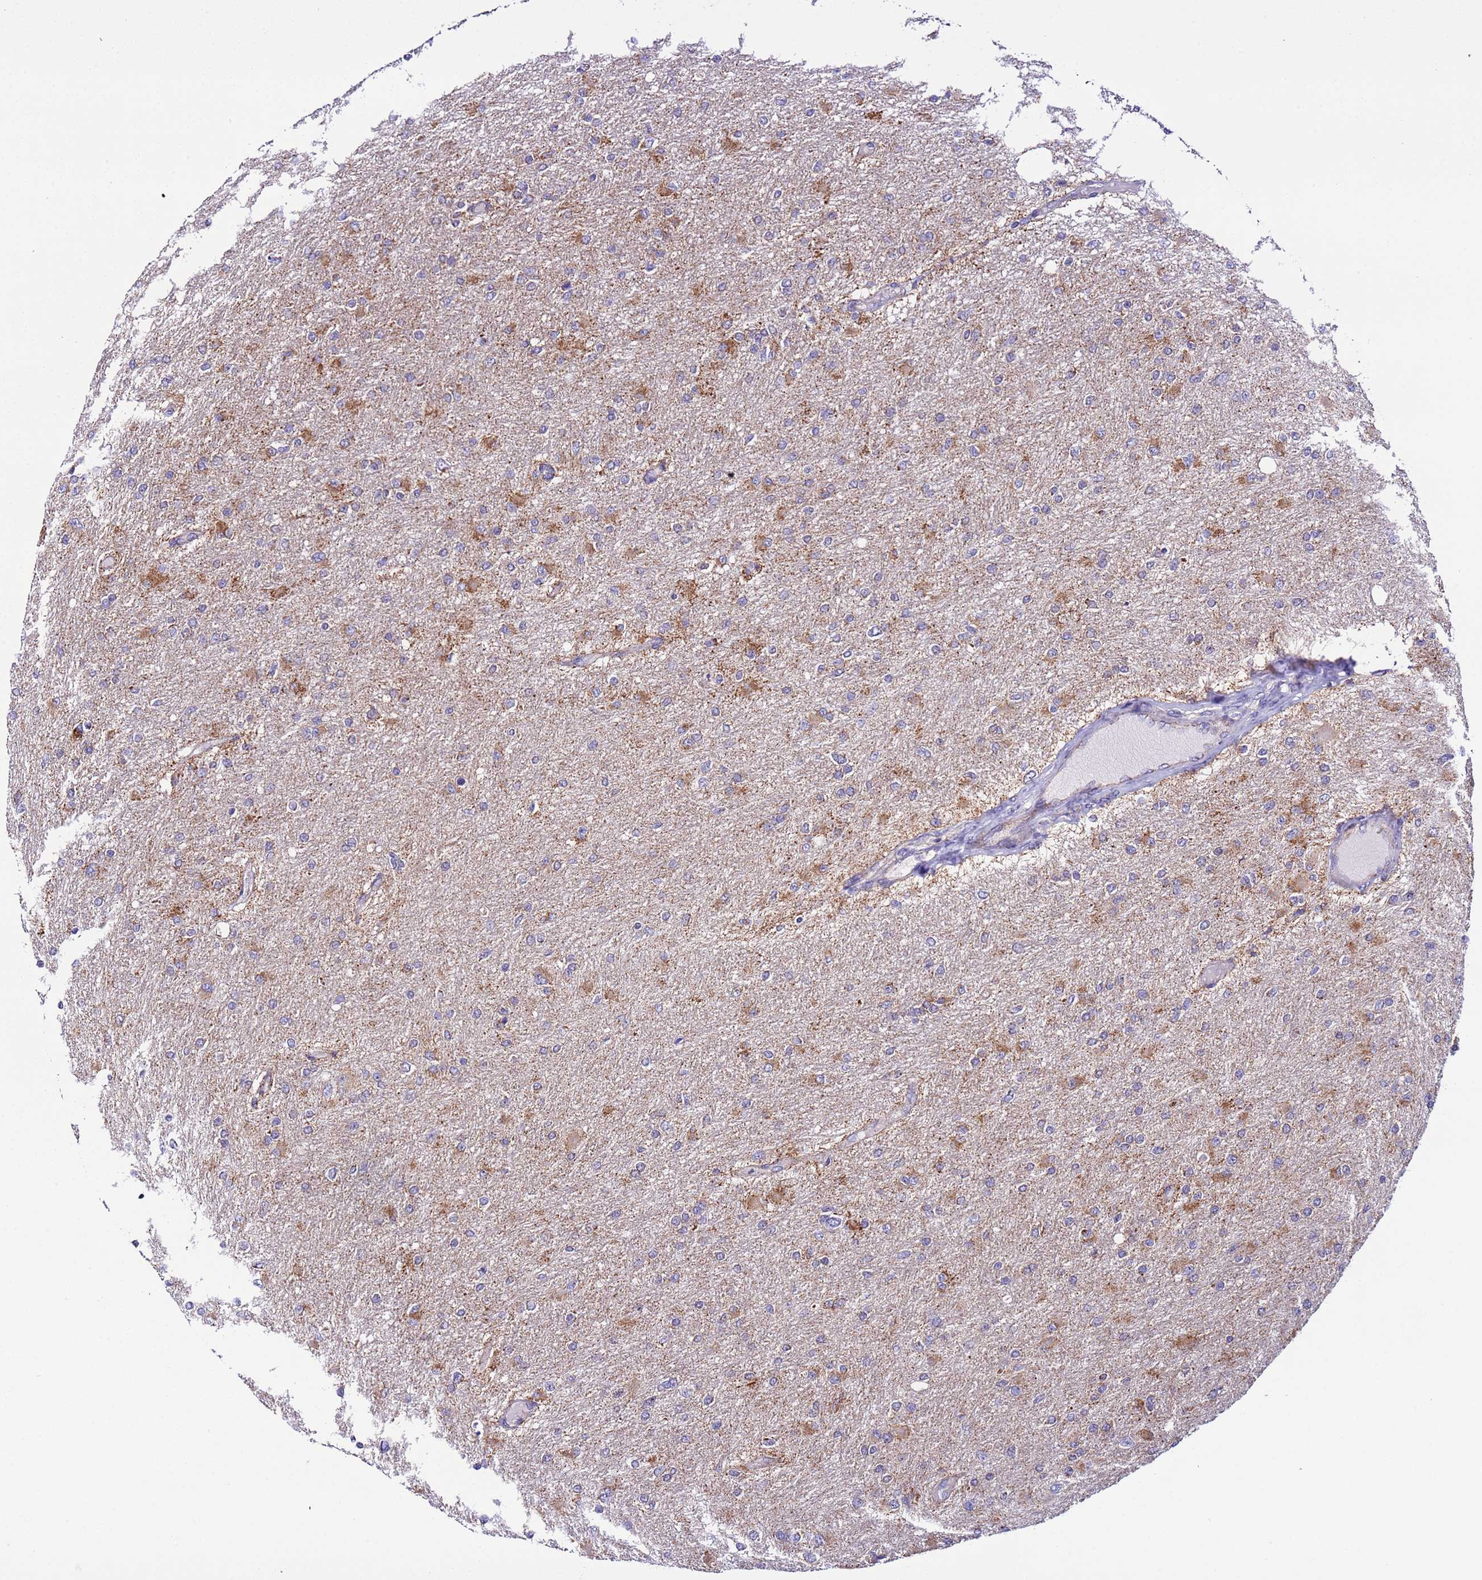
{"staining": {"intensity": "moderate", "quantity": "<25%", "location": "cytoplasmic/membranous"}, "tissue": "glioma", "cell_type": "Tumor cells", "image_type": "cancer", "snomed": [{"axis": "morphology", "description": "Glioma, malignant, High grade"}, {"axis": "topography", "description": "Cerebral cortex"}], "caption": "This image demonstrates immunohistochemistry (IHC) staining of glioma, with low moderate cytoplasmic/membranous staining in about <25% of tumor cells.", "gene": "UEVLD", "patient": {"sex": "female", "age": 36}}